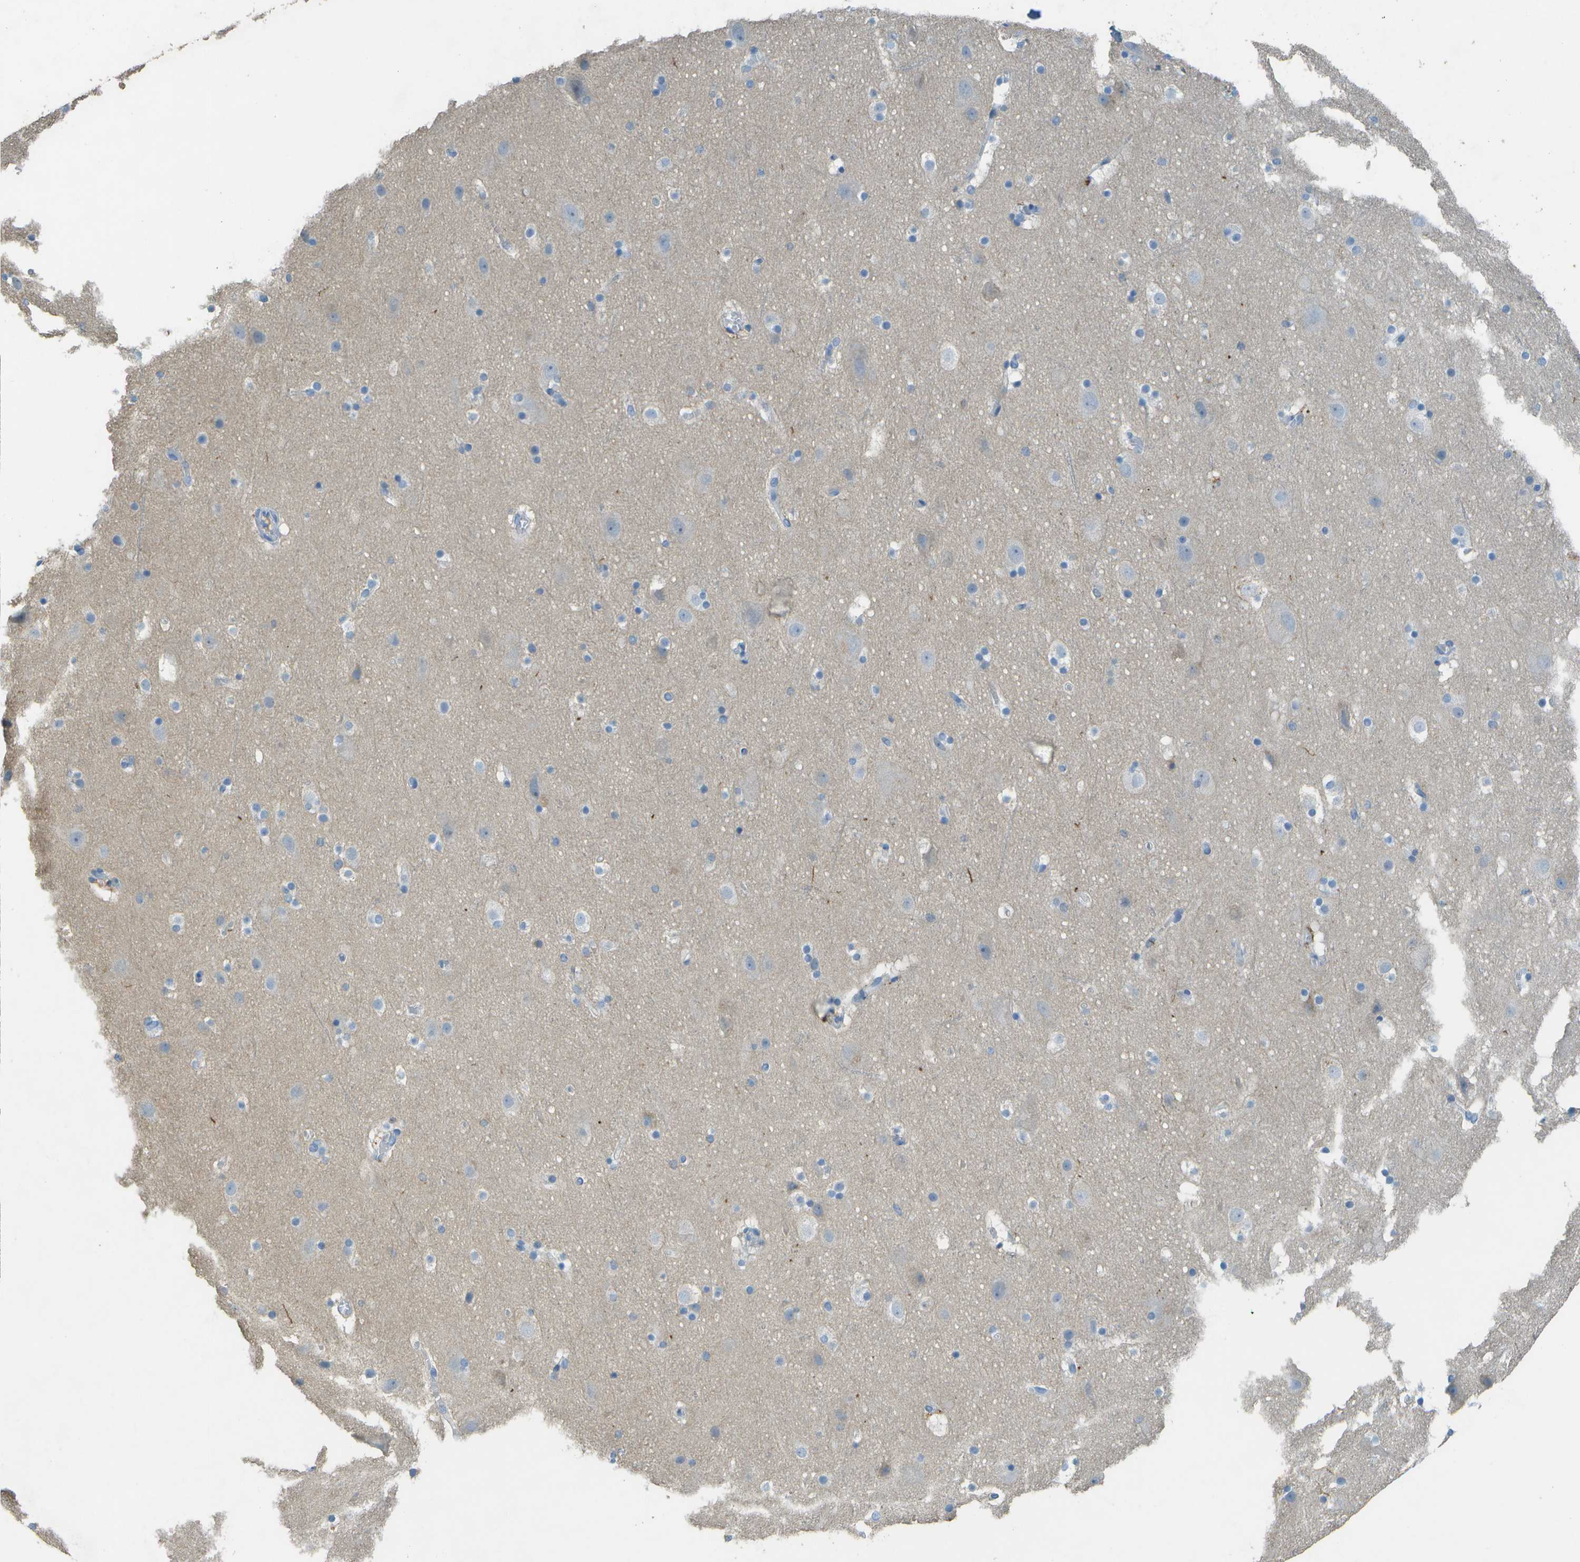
{"staining": {"intensity": "negative", "quantity": "none", "location": "none"}, "tissue": "cerebral cortex", "cell_type": "Endothelial cells", "image_type": "normal", "snomed": [{"axis": "morphology", "description": "Normal tissue, NOS"}, {"axis": "topography", "description": "Cerebral cortex"}], "caption": "A high-resolution histopathology image shows immunohistochemistry (IHC) staining of benign cerebral cortex, which exhibits no significant staining in endothelial cells.", "gene": "LGI2", "patient": {"sex": "male", "age": 45}}